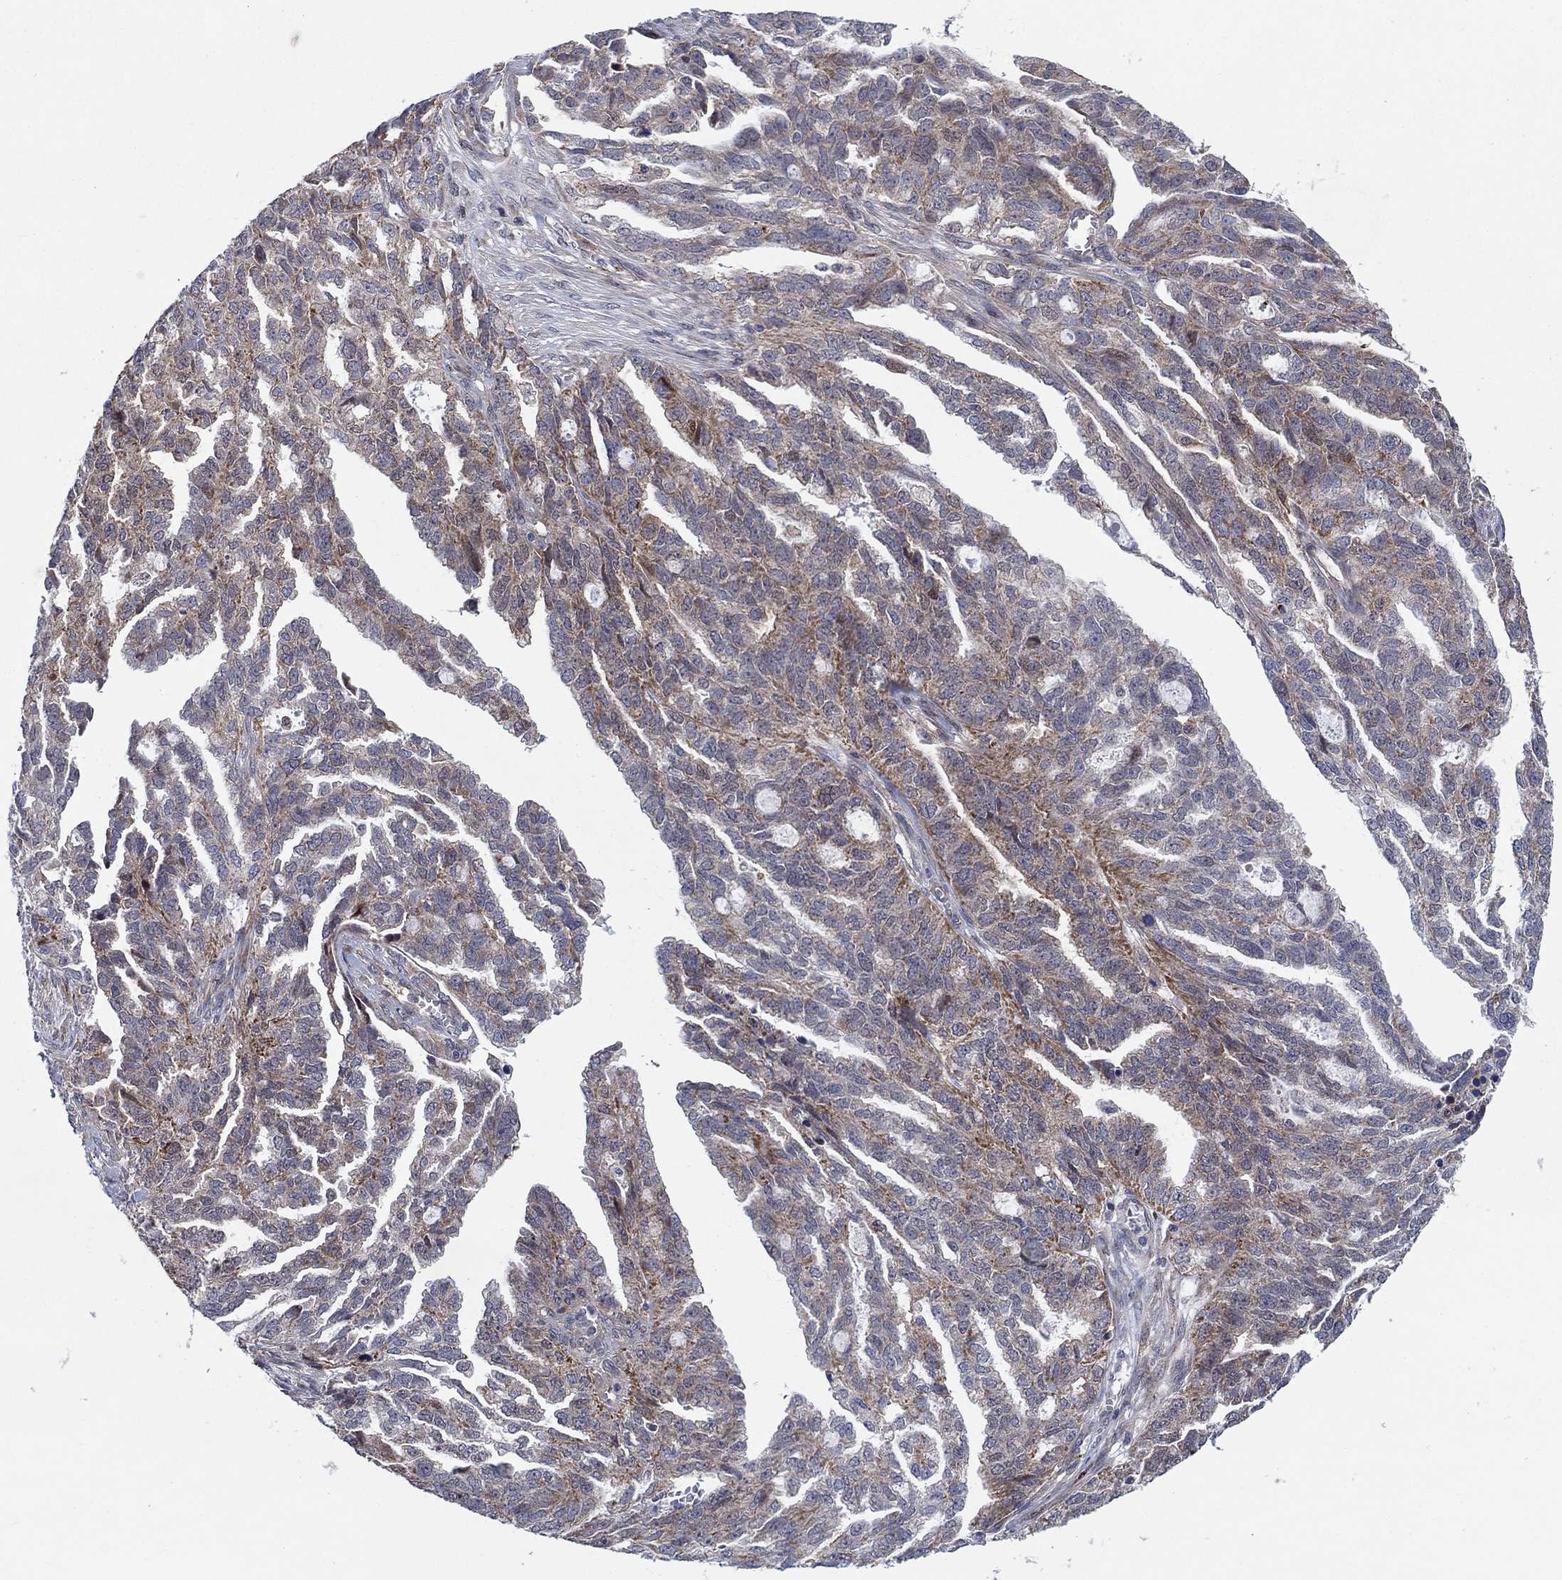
{"staining": {"intensity": "moderate", "quantity": "<25%", "location": "cytoplasmic/membranous"}, "tissue": "ovarian cancer", "cell_type": "Tumor cells", "image_type": "cancer", "snomed": [{"axis": "morphology", "description": "Cystadenocarcinoma, serous, NOS"}, {"axis": "topography", "description": "Ovary"}], "caption": "Ovarian serous cystadenocarcinoma stained for a protein (brown) demonstrates moderate cytoplasmic/membranous positive staining in about <25% of tumor cells.", "gene": "SLC35F2", "patient": {"sex": "female", "age": 51}}